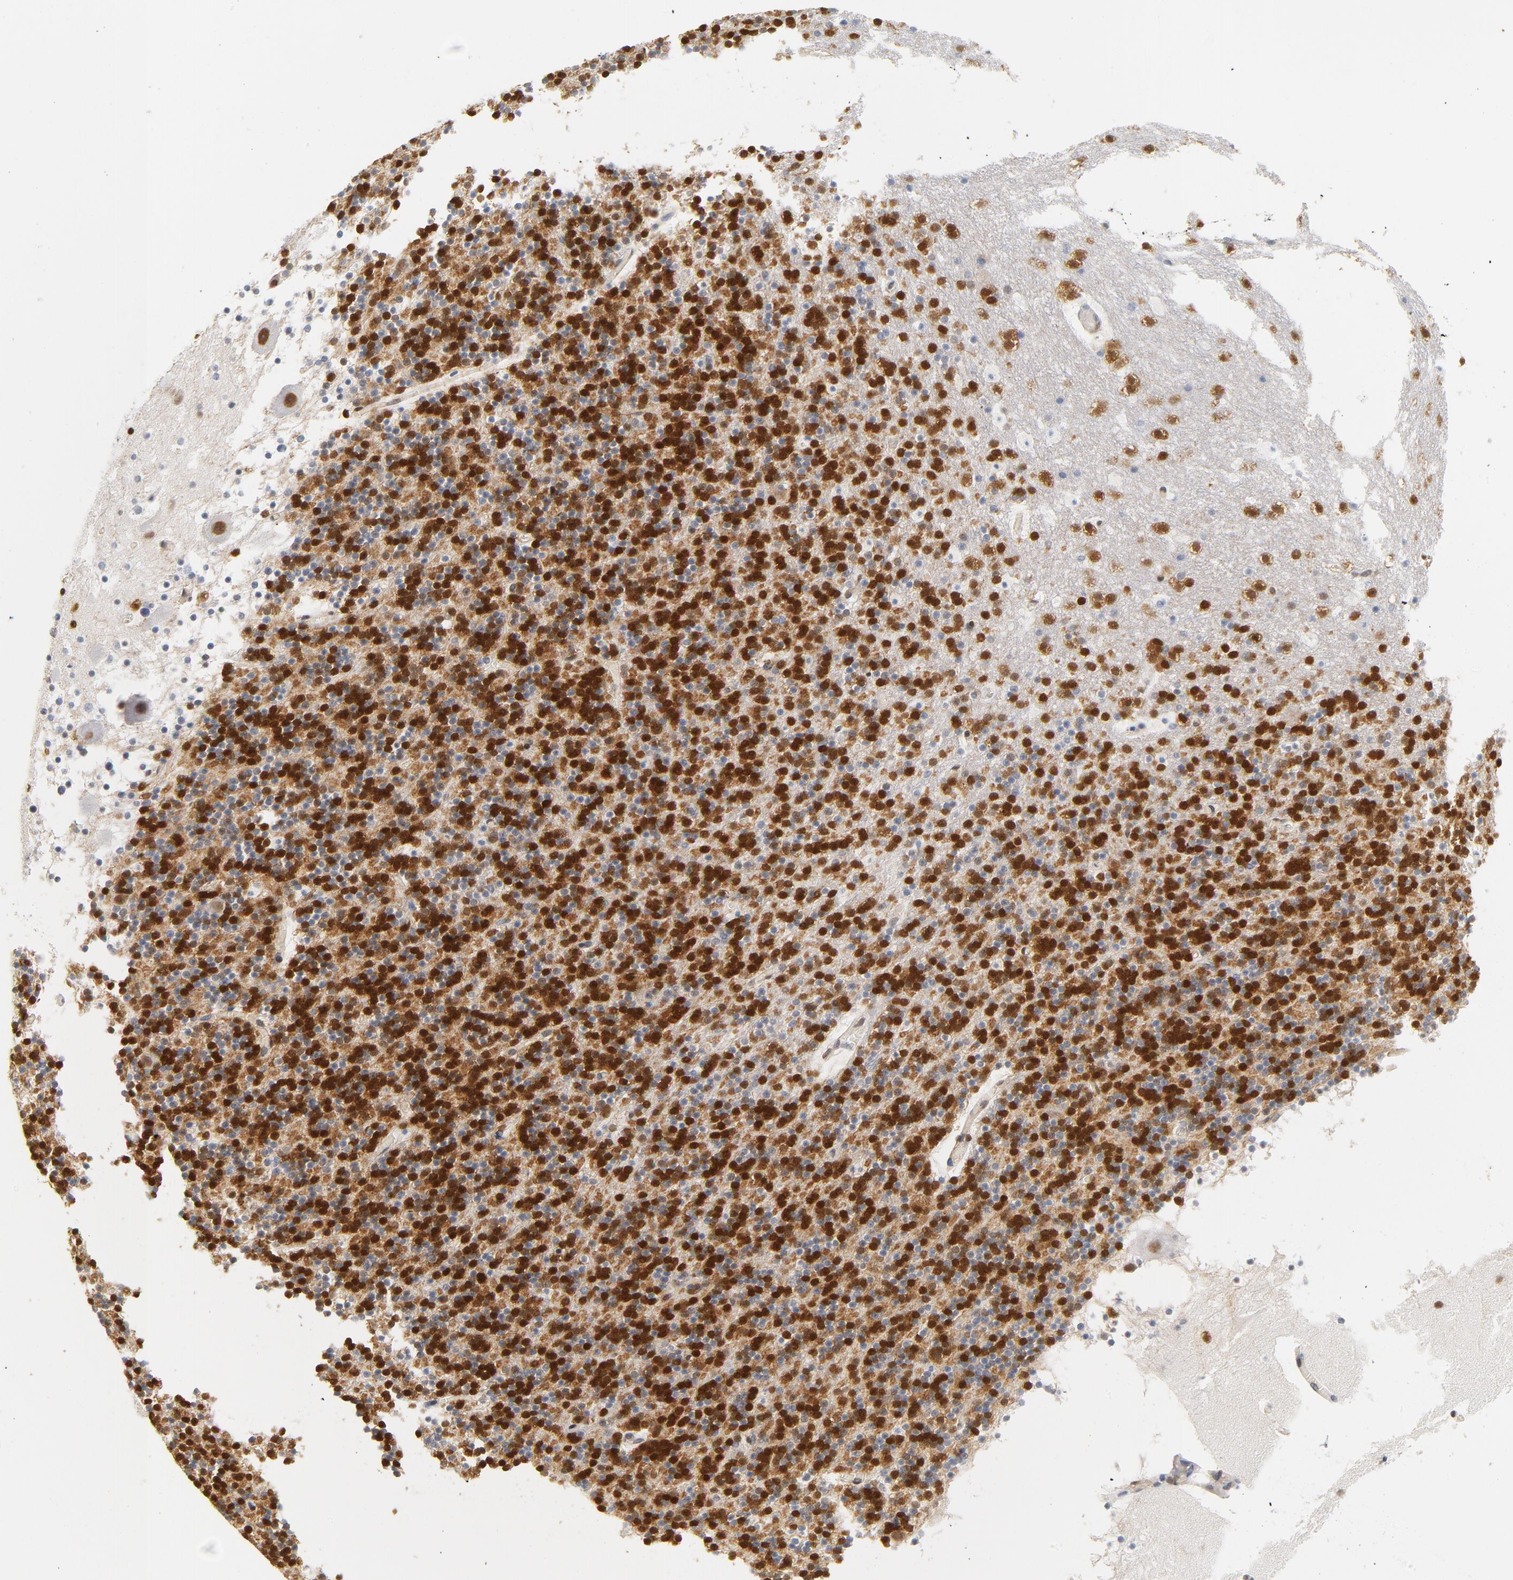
{"staining": {"intensity": "strong", "quantity": ">75%", "location": "nuclear"}, "tissue": "cerebellum", "cell_type": "Cells in granular layer", "image_type": "normal", "snomed": [{"axis": "morphology", "description": "Normal tissue, NOS"}, {"axis": "topography", "description": "Cerebellum"}], "caption": "Immunohistochemical staining of unremarkable cerebellum exhibits high levels of strong nuclear staining in approximately >75% of cells in granular layer.", "gene": "CDKN1B", "patient": {"sex": "male", "age": 45}}